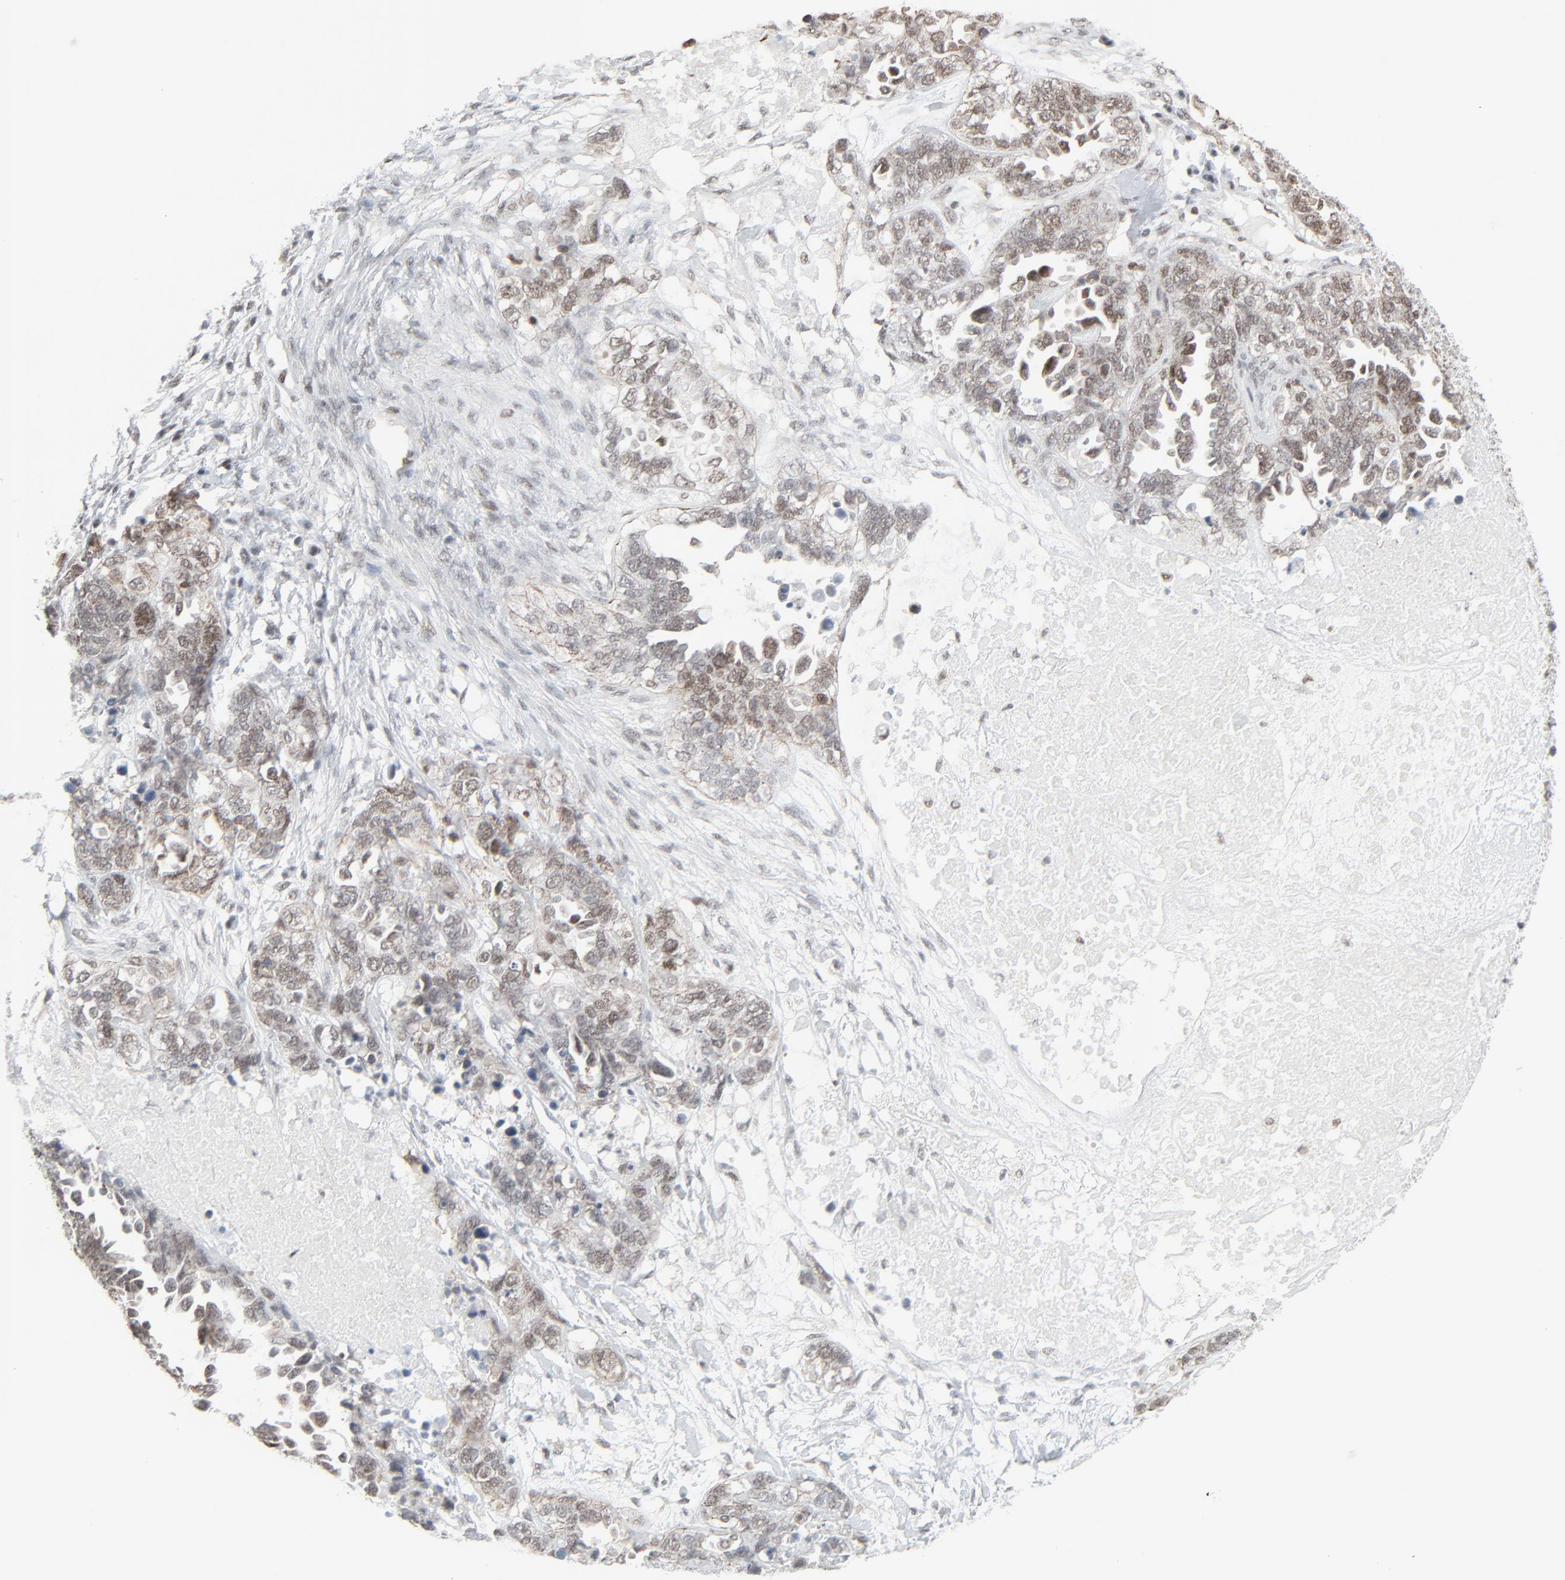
{"staining": {"intensity": "moderate", "quantity": "25%-75%", "location": "nuclear"}, "tissue": "ovarian cancer", "cell_type": "Tumor cells", "image_type": "cancer", "snomed": [{"axis": "morphology", "description": "Cystadenocarcinoma, serous, NOS"}, {"axis": "topography", "description": "Ovary"}], "caption": "This histopathology image reveals immunohistochemistry staining of human ovarian cancer, with medium moderate nuclear positivity in approximately 25%-75% of tumor cells.", "gene": "FBXO28", "patient": {"sex": "female", "age": 82}}